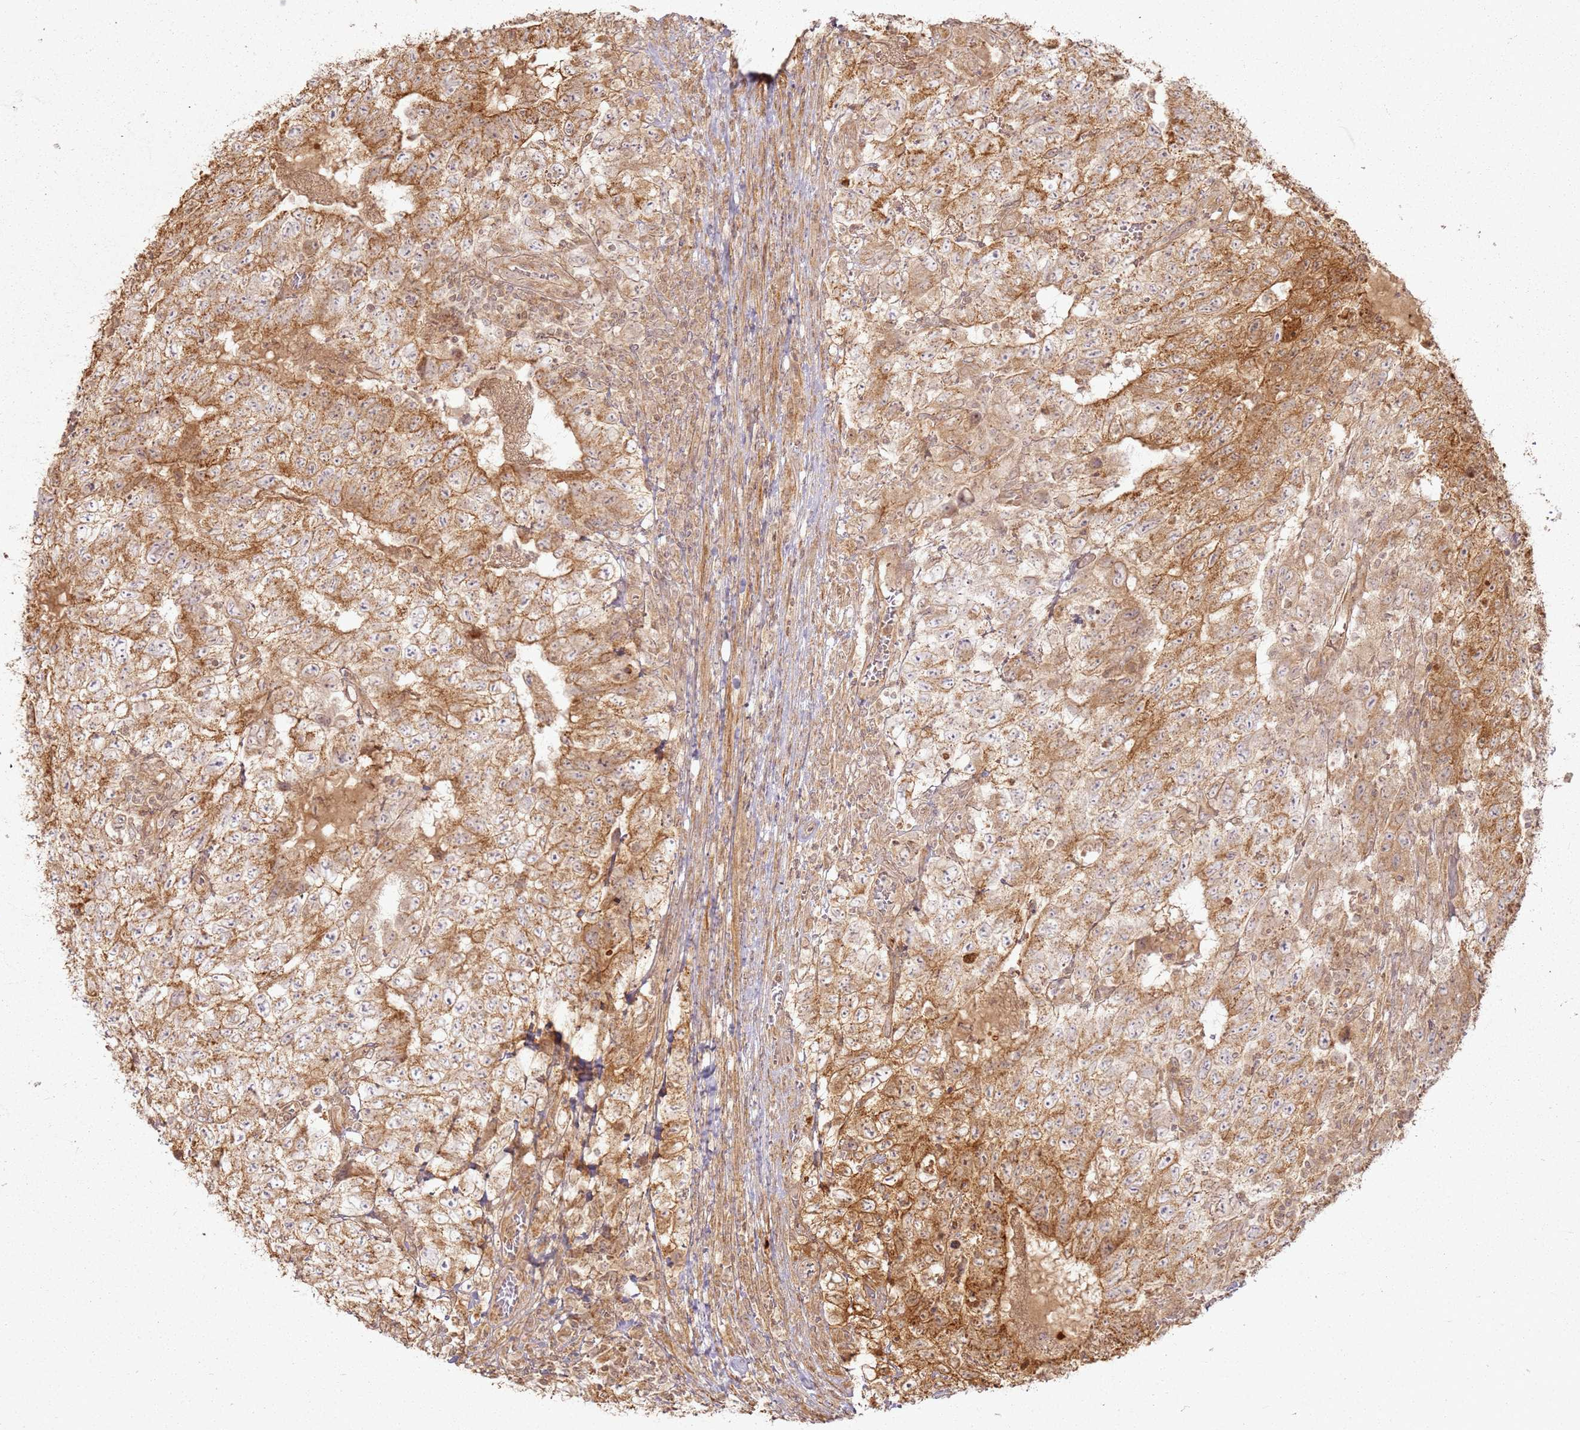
{"staining": {"intensity": "moderate", "quantity": ">75%", "location": "cytoplasmic/membranous"}, "tissue": "testis cancer", "cell_type": "Tumor cells", "image_type": "cancer", "snomed": [{"axis": "morphology", "description": "Carcinoma, Embryonal, NOS"}, {"axis": "topography", "description": "Testis"}], "caption": "Testis cancer (embryonal carcinoma) stained with a protein marker reveals moderate staining in tumor cells.", "gene": "ZNF776", "patient": {"sex": "male", "age": 34}}